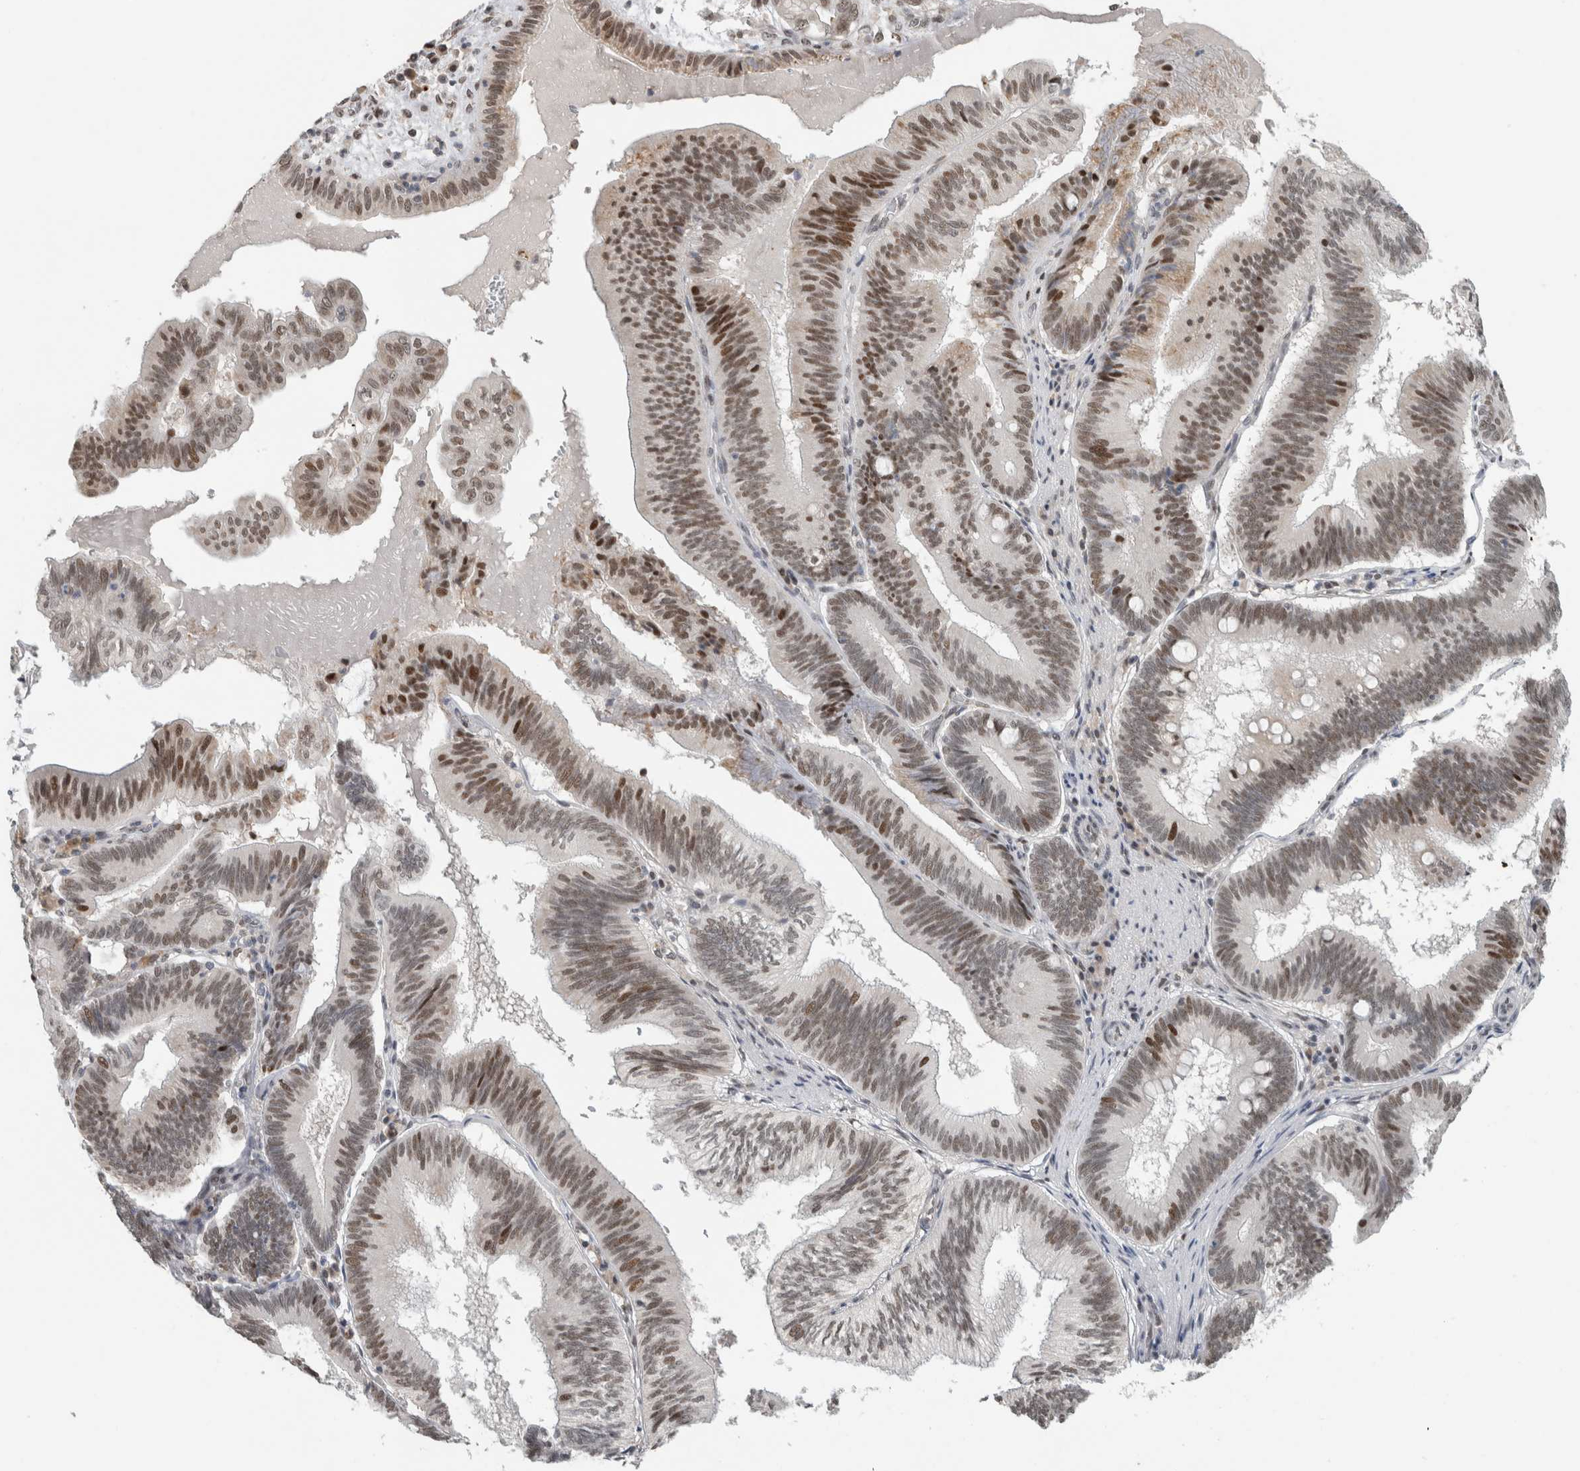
{"staining": {"intensity": "moderate", "quantity": ">75%", "location": "nuclear"}, "tissue": "pancreatic cancer", "cell_type": "Tumor cells", "image_type": "cancer", "snomed": [{"axis": "morphology", "description": "Adenocarcinoma, NOS"}, {"axis": "topography", "description": "Pancreas"}], "caption": "Pancreatic cancer (adenocarcinoma) stained for a protein (brown) demonstrates moderate nuclear positive staining in approximately >75% of tumor cells.", "gene": "HNRNPR", "patient": {"sex": "male", "age": 82}}